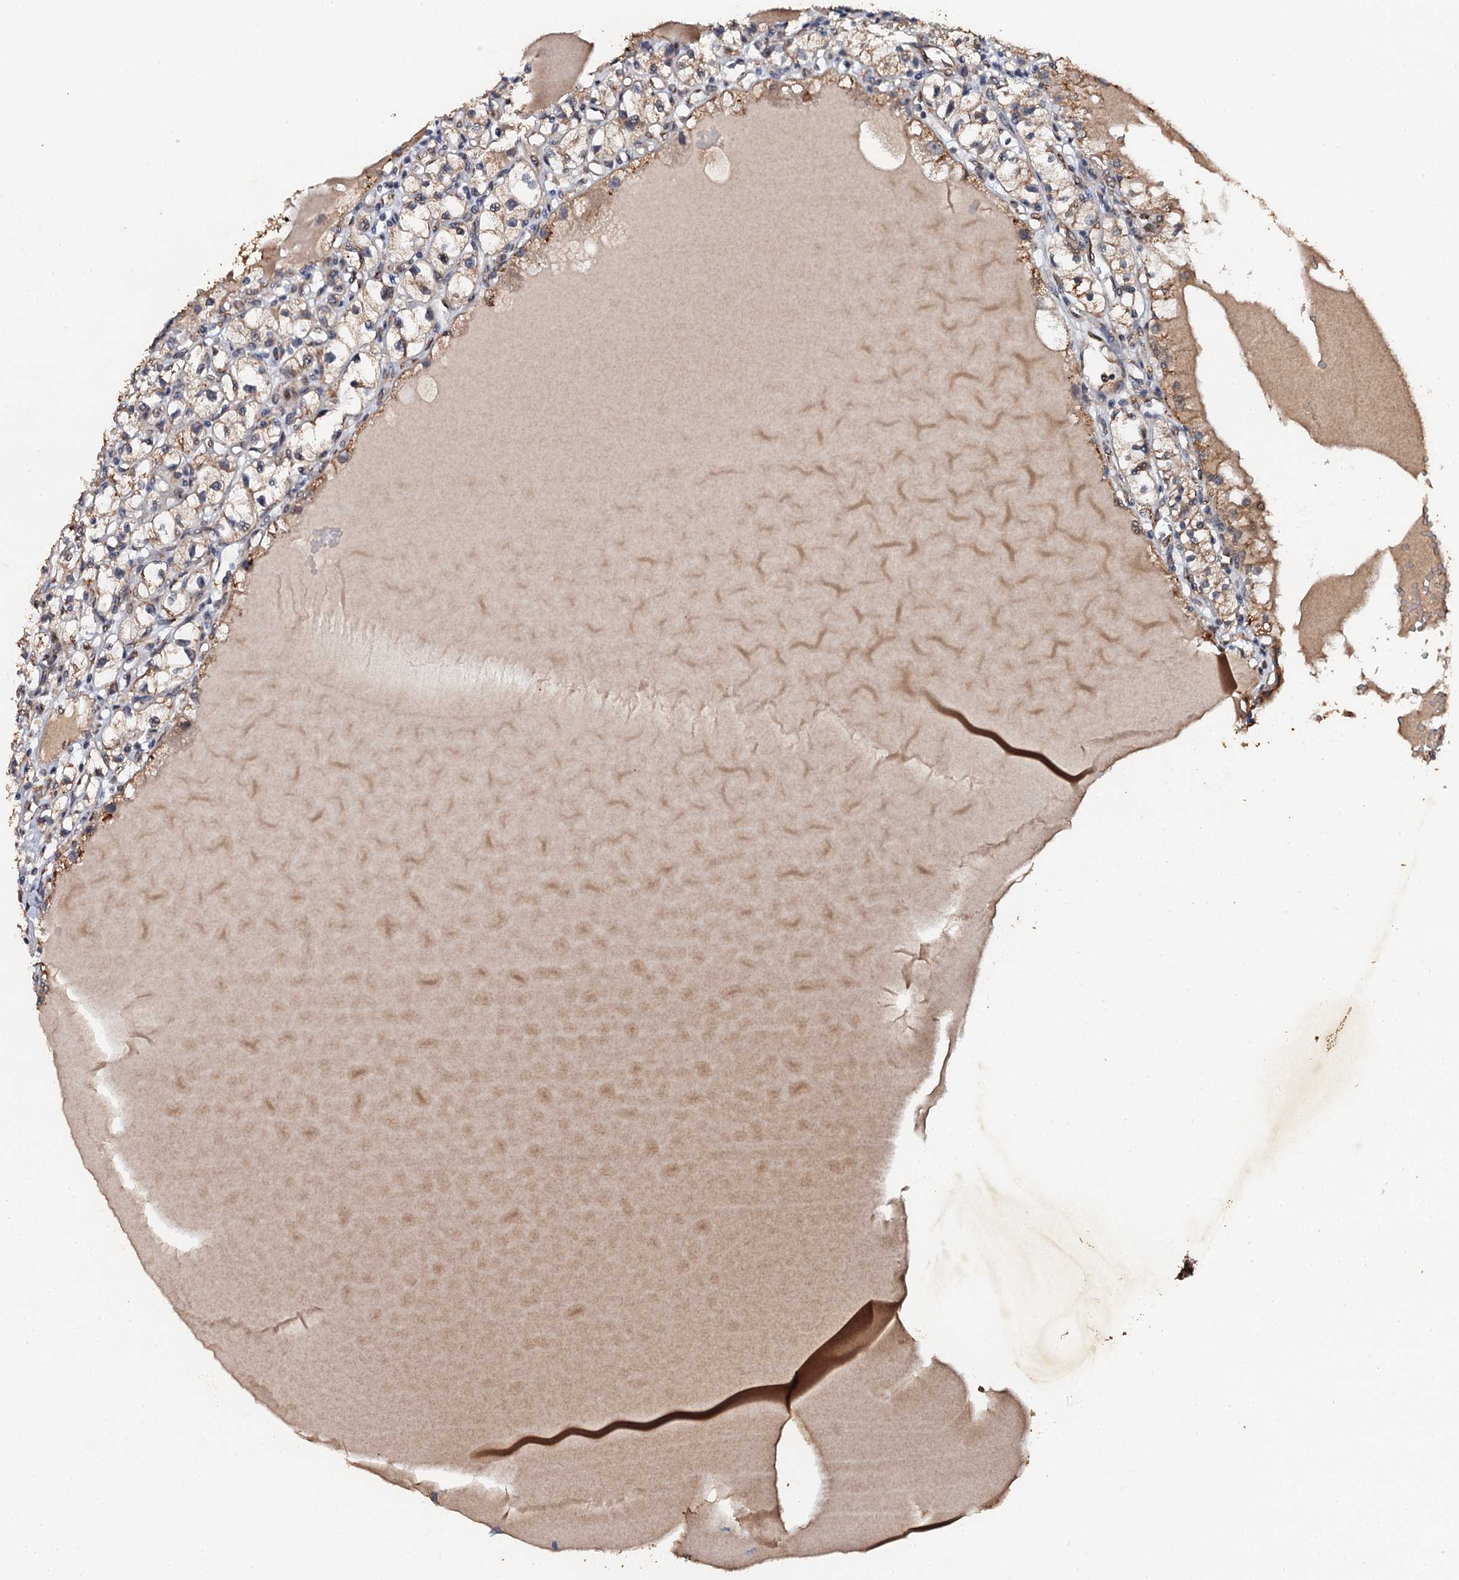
{"staining": {"intensity": "weak", "quantity": "25%-75%", "location": "cytoplasmic/membranous"}, "tissue": "renal cancer", "cell_type": "Tumor cells", "image_type": "cancer", "snomed": [{"axis": "morphology", "description": "Adenocarcinoma, NOS"}, {"axis": "topography", "description": "Kidney"}], "caption": "Immunohistochemical staining of renal adenocarcinoma exhibits weak cytoplasmic/membranous protein staining in approximately 25%-75% of tumor cells.", "gene": "ADAMTS10", "patient": {"sex": "male", "age": 56}}